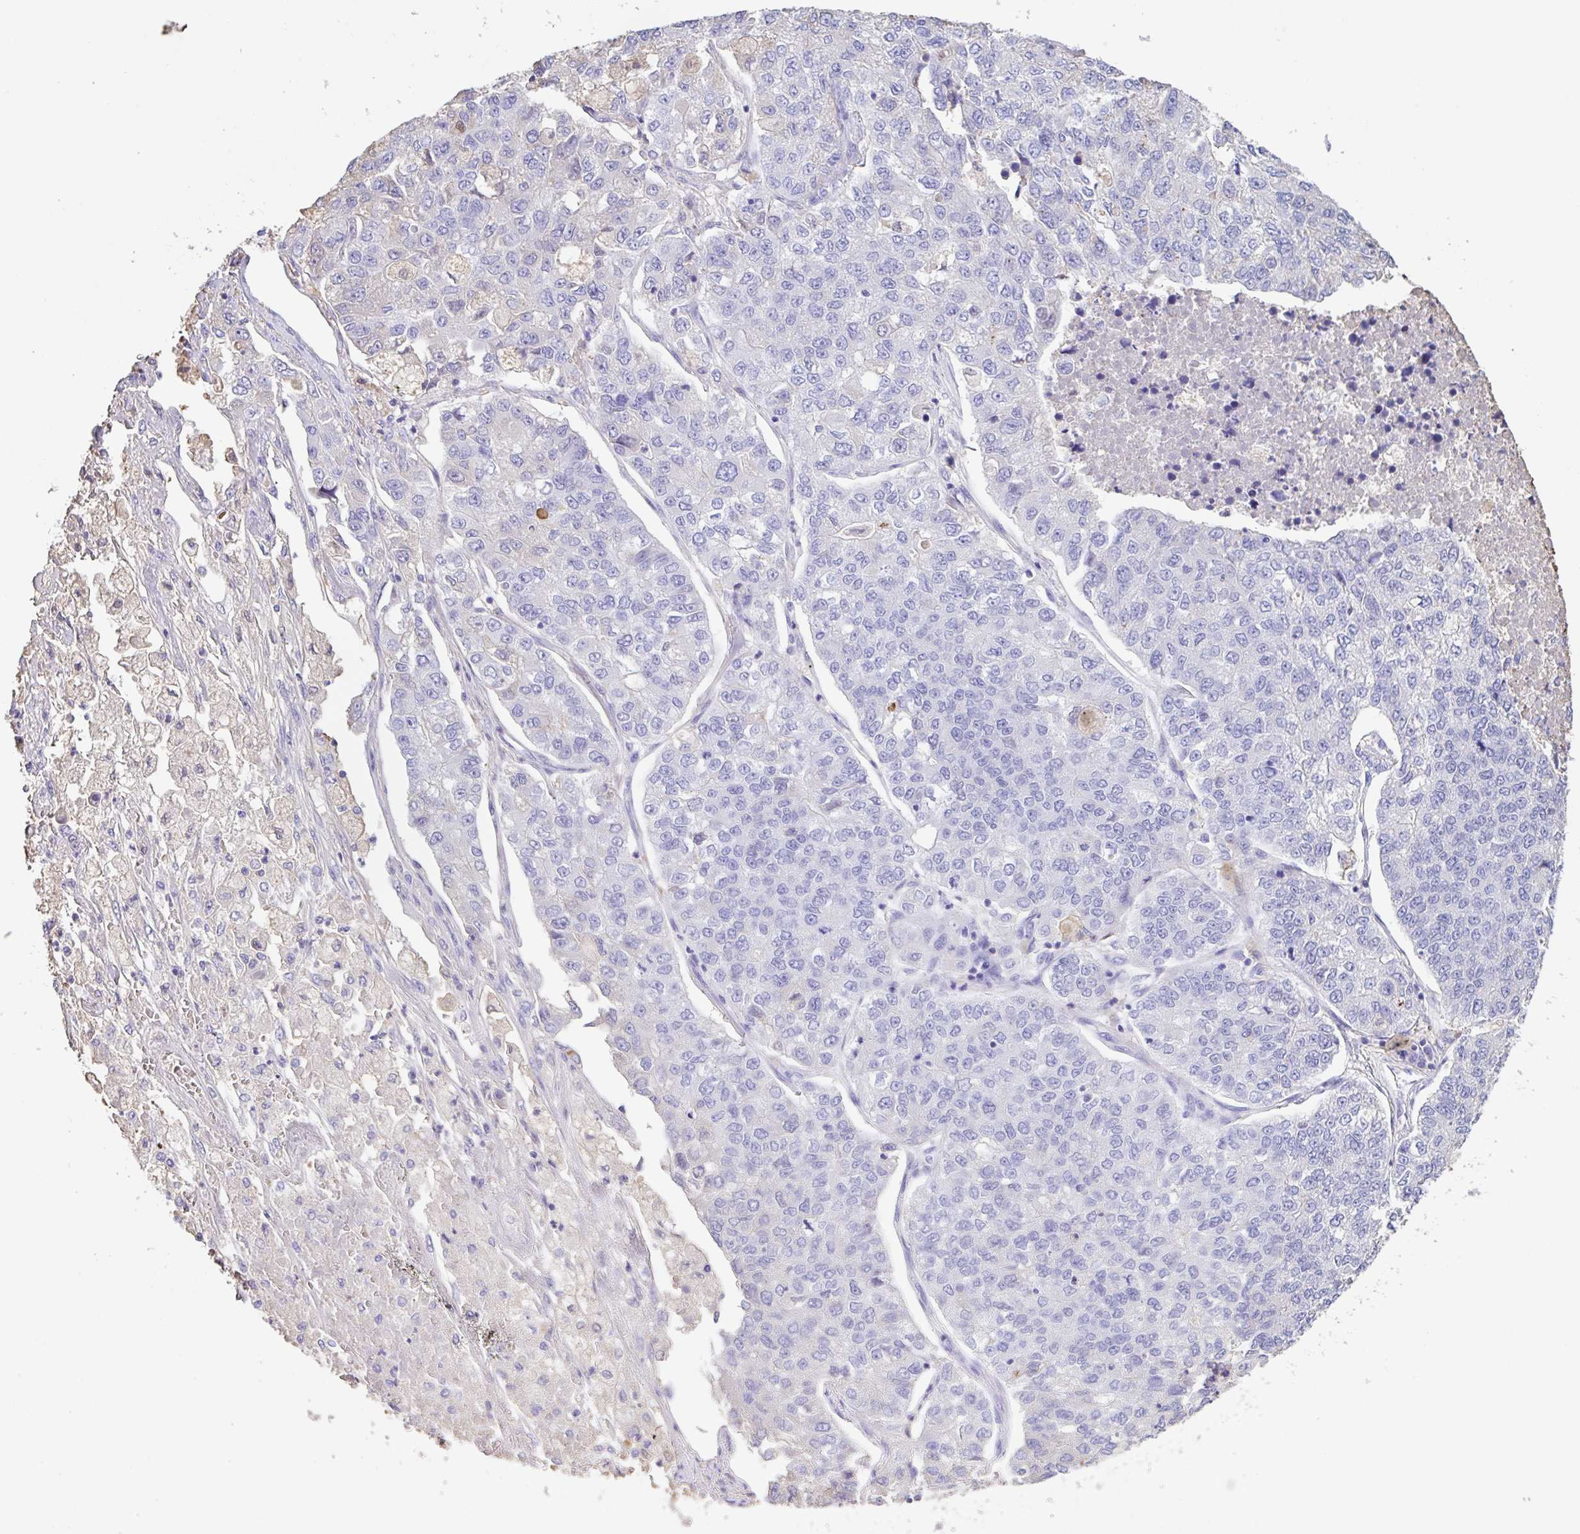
{"staining": {"intensity": "negative", "quantity": "none", "location": "none"}, "tissue": "lung cancer", "cell_type": "Tumor cells", "image_type": "cancer", "snomed": [{"axis": "morphology", "description": "Adenocarcinoma, NOS"}, {"axis": "topography", "description": "Lung"}], "caption": "Image shows no protein staining in tumor cells of lung cancer tissue.", "gene": "HOXC12", "patient": {"sex": "male", "age": 49}}